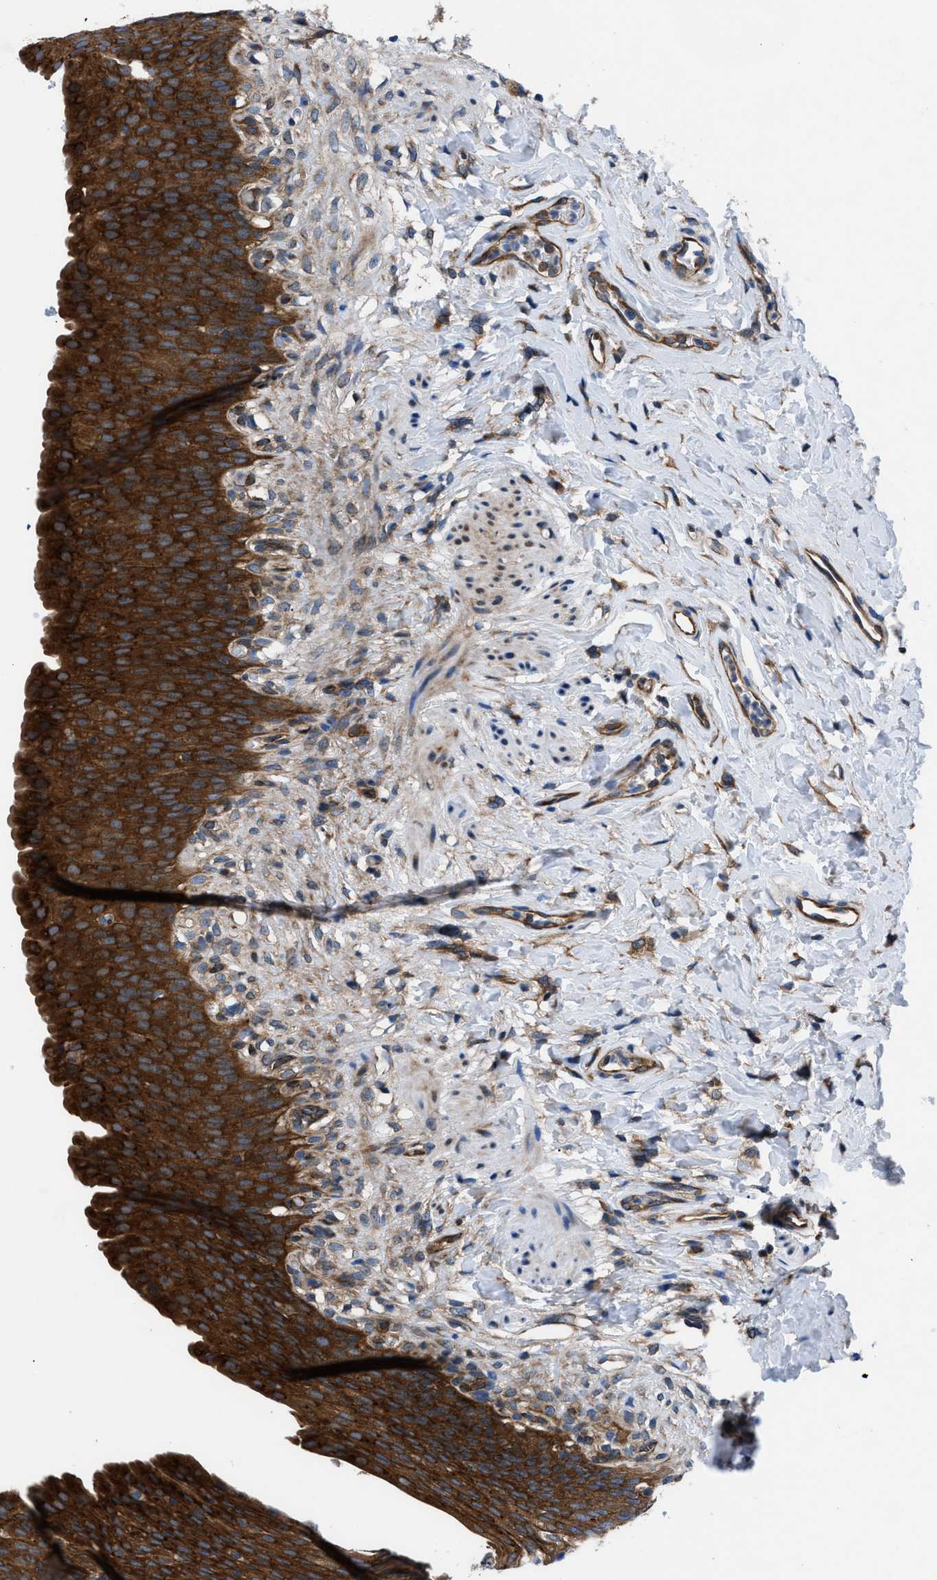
{"staining": {"intensity": "strong", "quantity": ">75%", "location": "cytoplasmic/membranous"}, "tissue": "urinary bladder", "cell_type": "Urothelial cells", "image_type": "normal", "snomed": [{"axis": "morphology", "description": "Normal tissue, NOS"}, {"axis": "topography", "description": "Urinary bladder"}], "caption": "Protein expression analysis of normal human urinary bladder reveals strong cytoplasmic/membranous staining in about >75% of urothelial cells.", "gene": "TRIP4", "patient": {"sex": "female", "age": 79}}